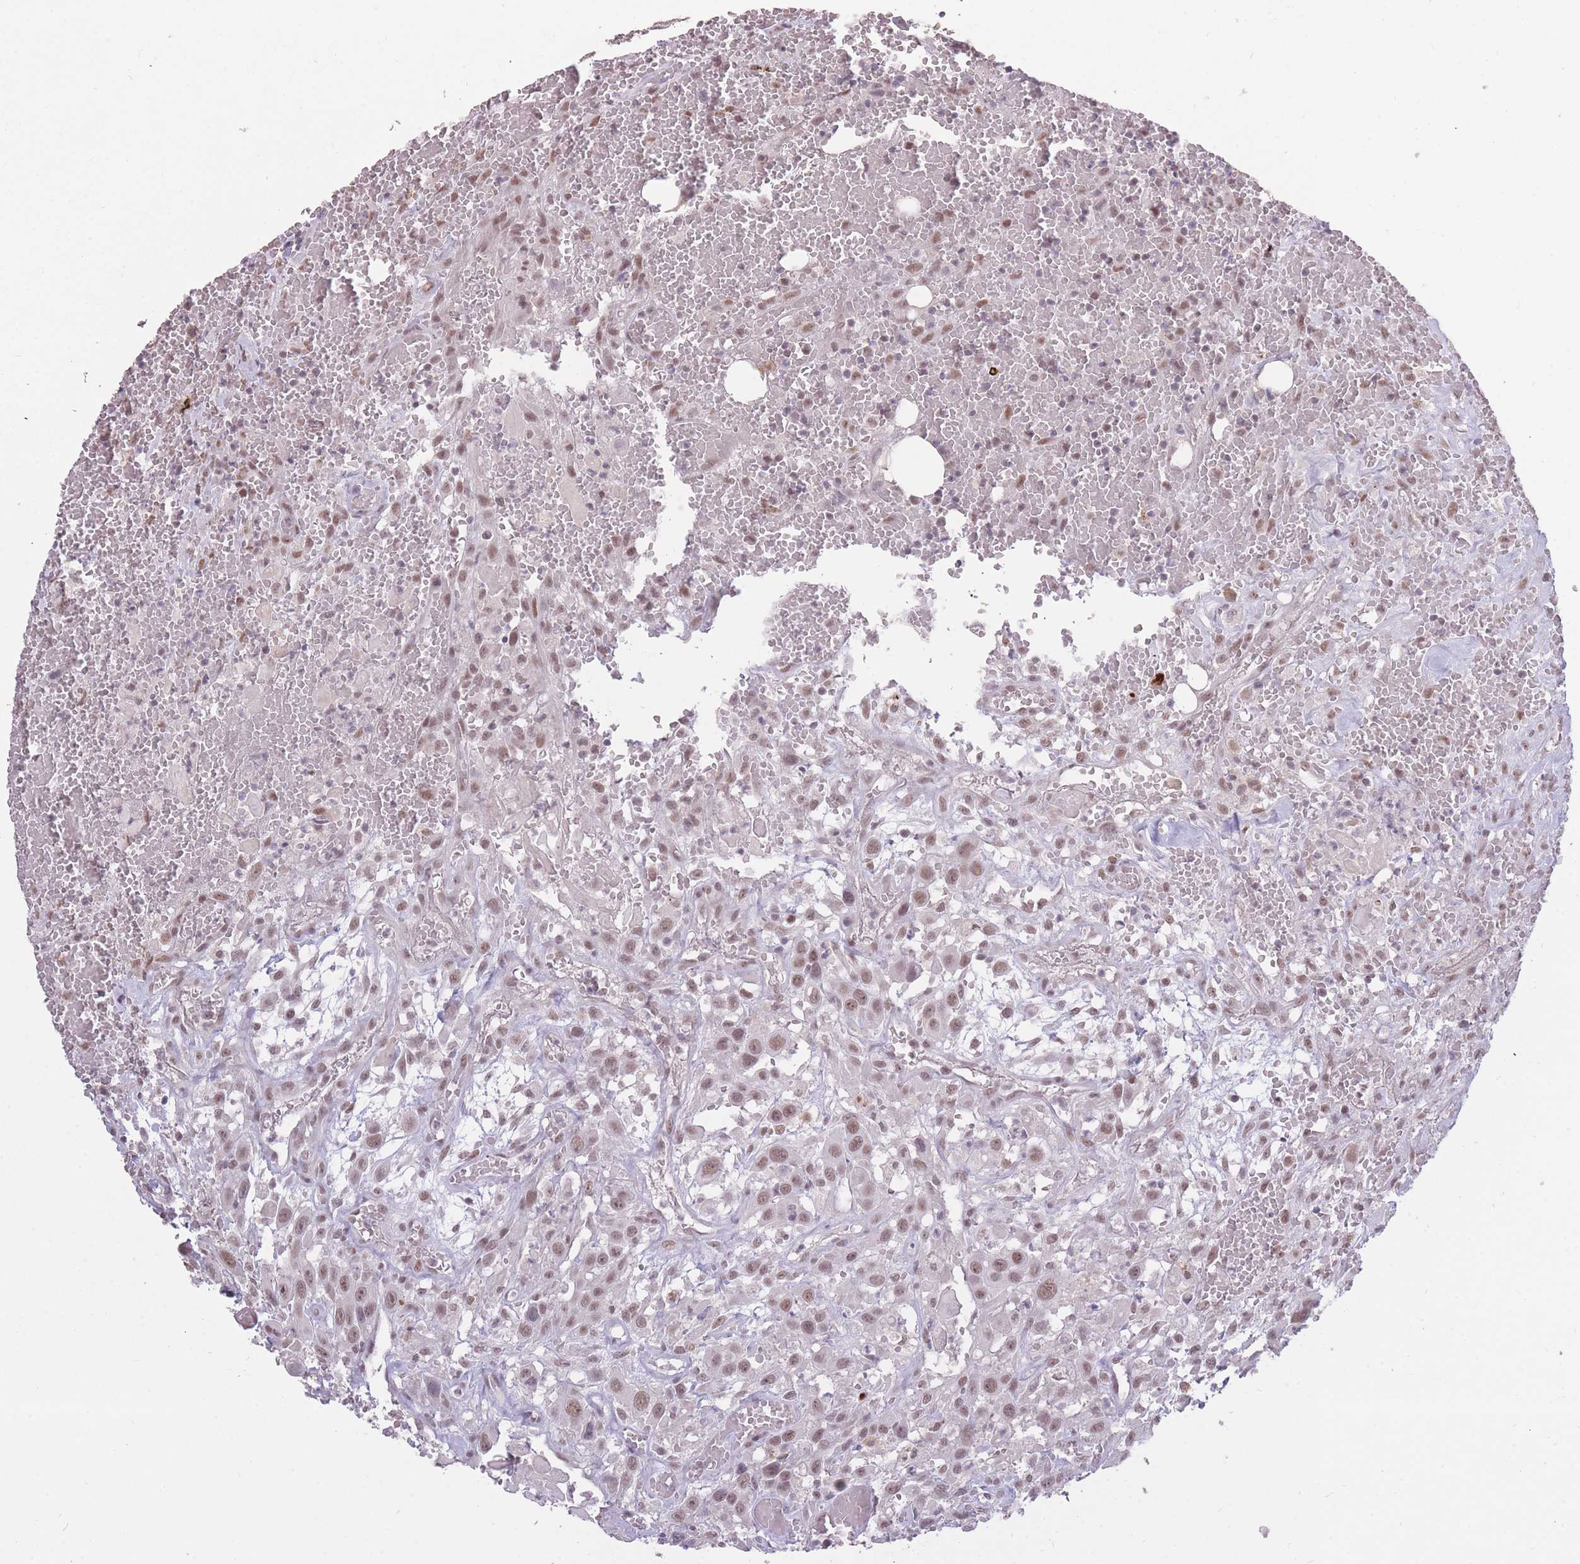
{"staining": {"intensity": "weak", "quantity": ">75%", "location": "nuclear"}, "tissue": "head and neck cancer", "cell_type": "Tumor cells", "image_type": "cancer", "snomed": [{"axis": "morphology", "description": "Squamous cell carcinoma, NOS"}, {"axis": "topography", "description": "Head-Neck"}], "caption": "Immunohistochemistry photomicrograph of neoplastic tissue: human squamous cell carcinoma (head and neck) stained using IHC reveals low levels of weak protein expression localized specifically in the nuclear of tumor cells, appearing as a nuclear brown color.", "gene": "HNRNPUL1", "patient": {"sex": "male", "age": 81}}